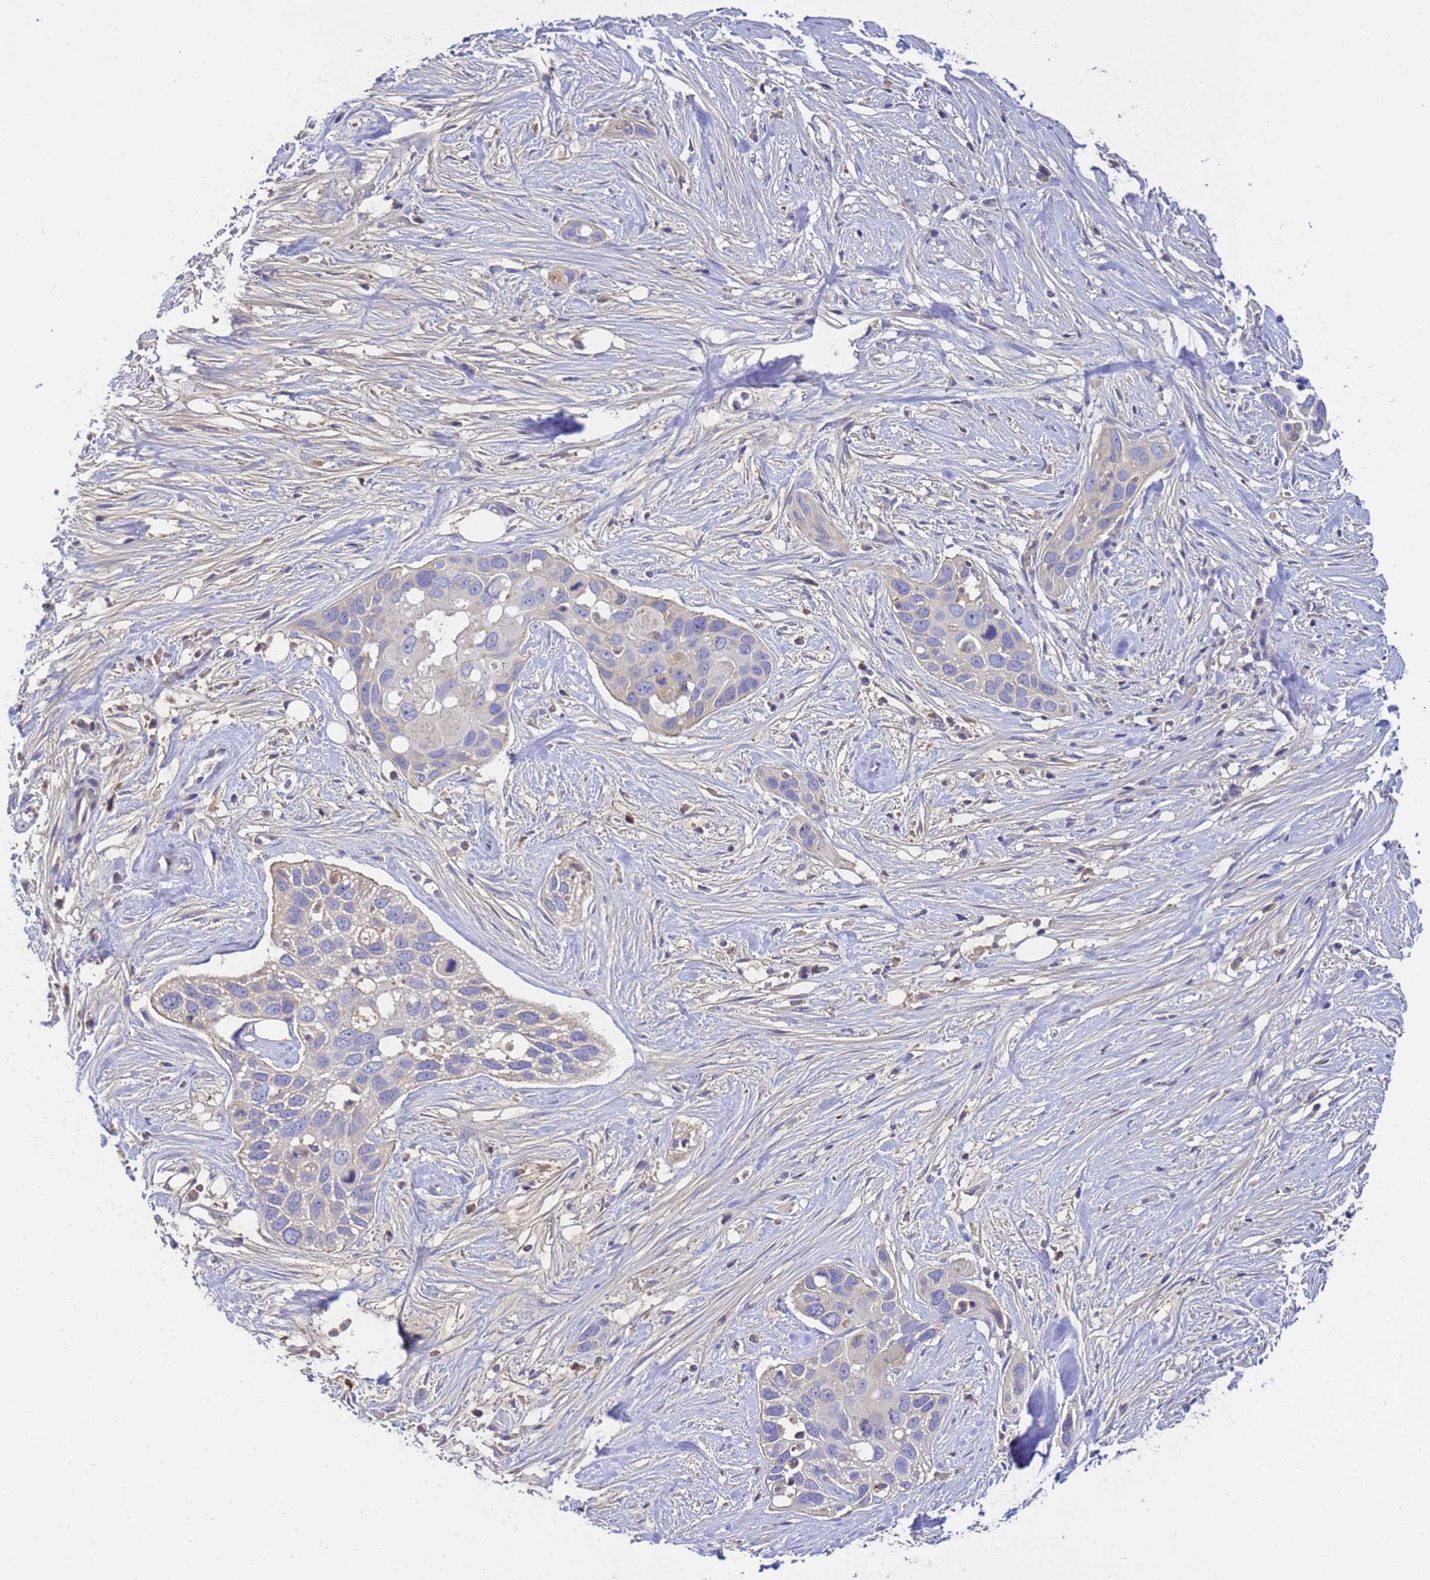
{"staining": {"intensity": "negative", "quantity": "none", "location": "none"}, "tissue": "pancreatic cancer", "cell_type": "Tumor cells", "image_type": "cancer", "snomed": [{"axis": "morphology", "description": "Adenocarcinoma, NOS"}, {"axis": "topography", "description": "Pancreas"}], "caption": "This histopathology image is of pancreatic cancer stained with IHC to label a protein in brown with the nuclei are counter-stained blue. There is no expression in tumor cells. (Brightfield microscopy of DAB immunohistochemistry at high magnification).", "gene": "TBCD", "patient": {"sex": "female", "age": 60}}